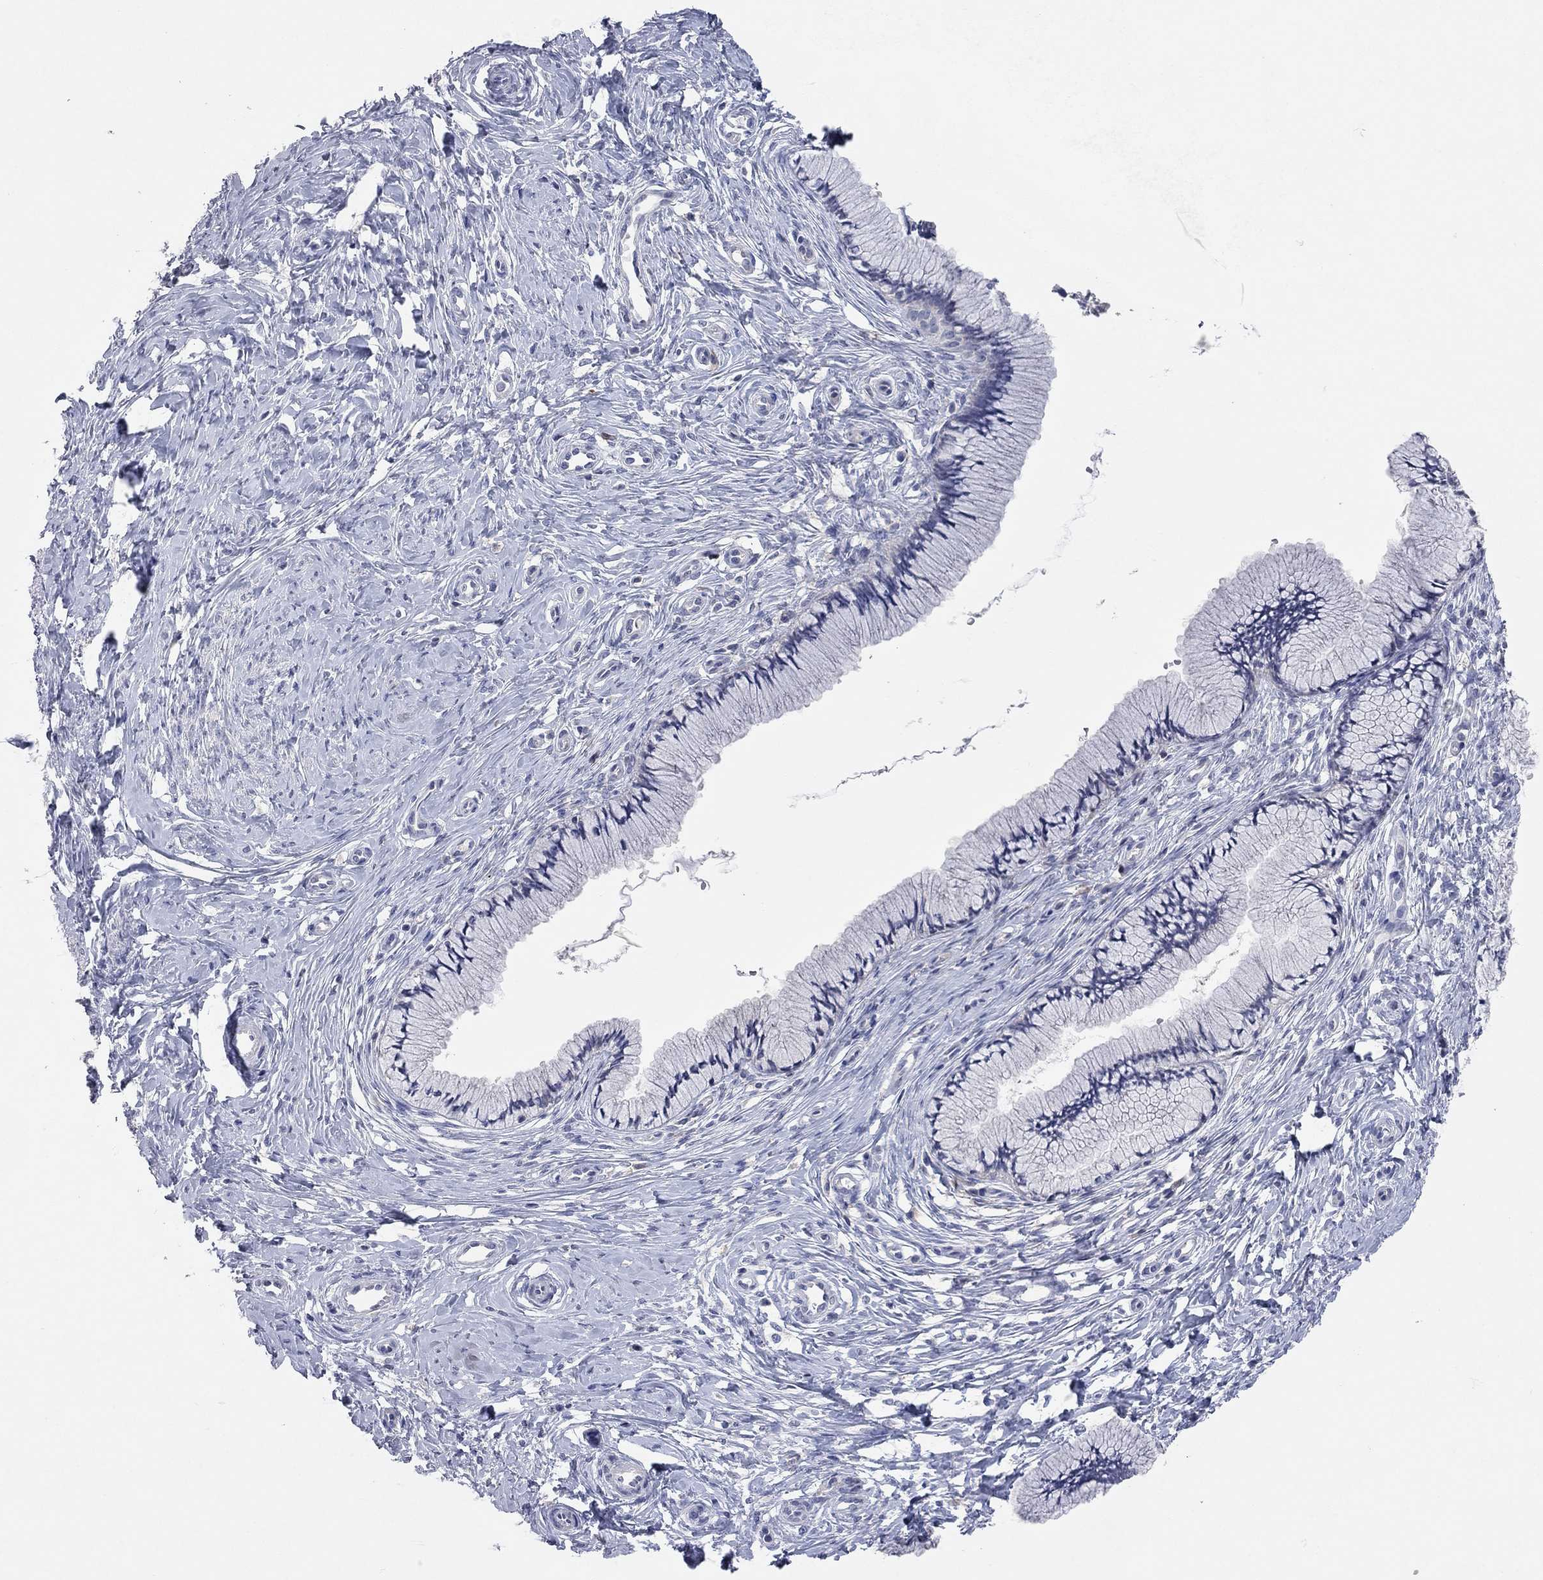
{"staining": {"intensity": "negative", "quantity": "none", "location": "none"}, "tissue": "cervix", "cell_type": "Glandular cells", "image_type": "normal", "snomed": [{"axis": "morphology", "description": "Normal tissue, NOS"}, {"axis": "topography", "description": "Cervix"}], "caption": "IHC photomicrograph of unremarkable cervix: cervix stained with DAB (3,3'-diaminobenzidine) shows no significant protein expression in glandular cells. The staining is performed using DAB (3,3'-diaminobenzidine) brown chromogen with nuclei counter-stained in using hematoxylin.", "gene": "MMP13", "patient": {"sex": "female", "age": 37}}